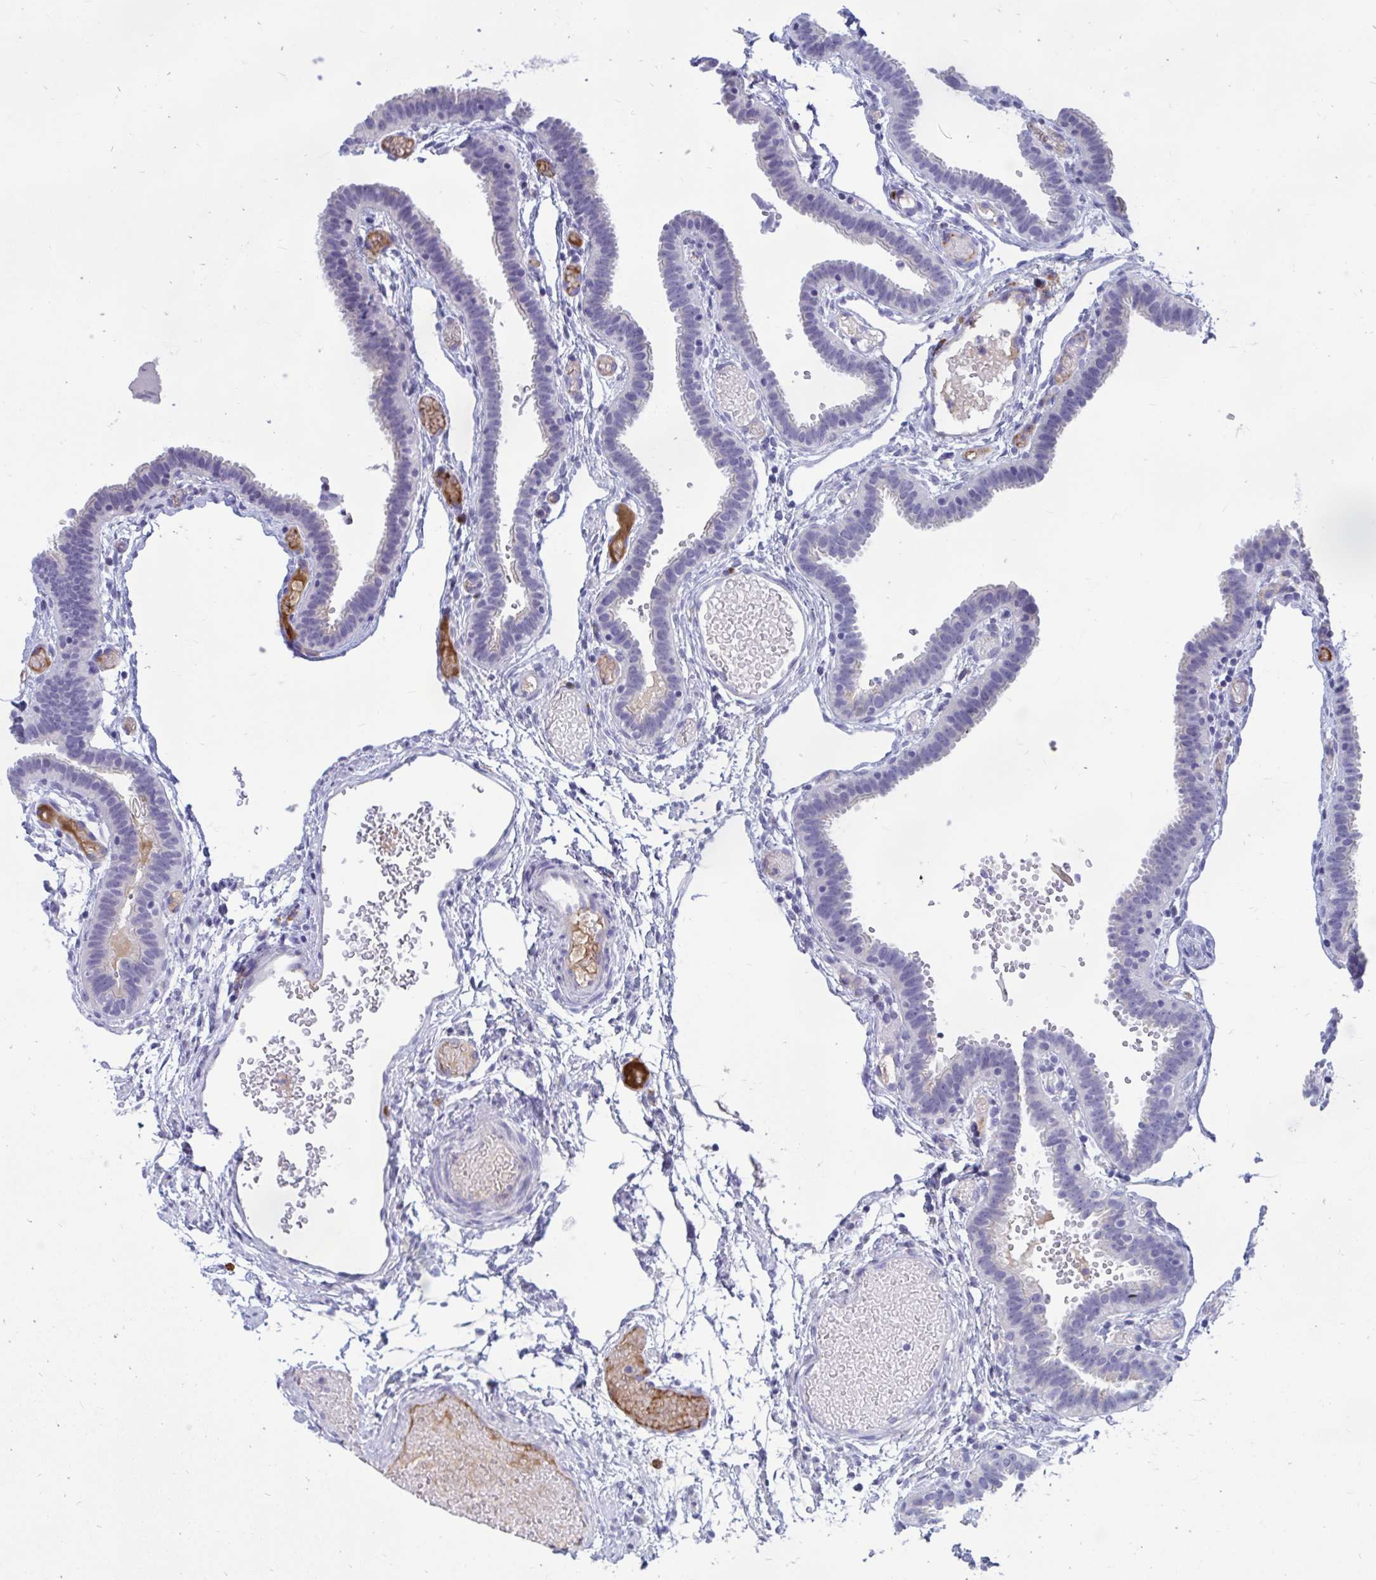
{"staining": {"intensity": "negative", "quantity": "none", "location": "none"}, "tissue": "fallopian tube", "cell_type": "Glandular cells", "image_type": "normal", "snomed": [{"axis": "morphology", "description": "Normal tissue, NOS"}, {"axis": "topography", "description": "Fallopian tube"}], "caption": "An image of human fallopian tube is negative for staining in glandular cells.", "gene": "FAM219B", "patient": {"sex": "female", "age": 37}}